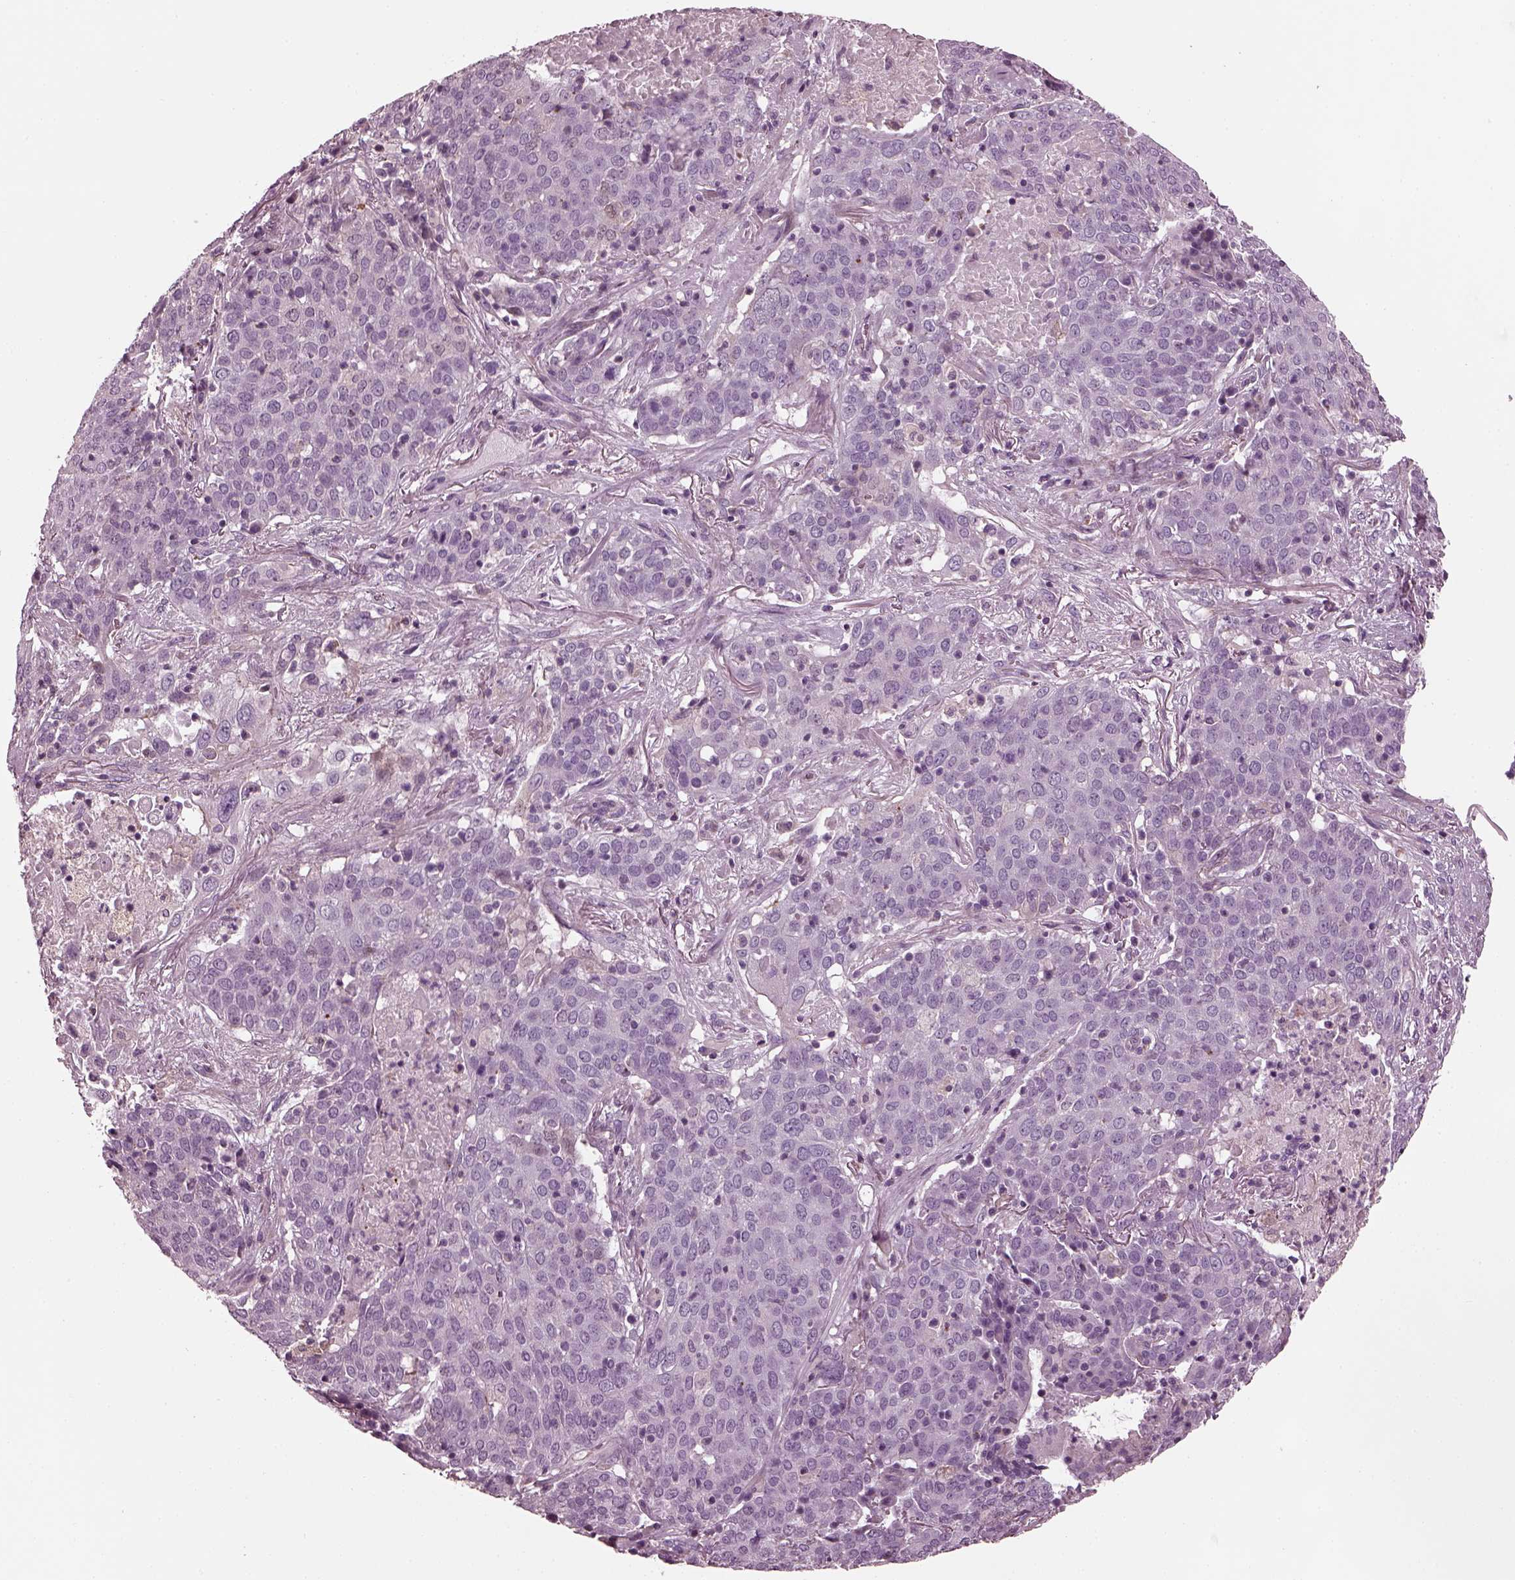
{"staining": {"intensity": "negative", "quantity": "none", "location": "none"}, "tissue": "lung cancer", "cell_type": "Tumor cells", "image_type": "cancer", "snomed": [{"axis": "morphology", "description": "Squamous cell carcinoma, NOS"}, {"axis": "topography", "description": "Lung"}], "caption": "This is an immunohistochemistry (IHC) micrograph of human lung cancer. There is no expression in tumor cells.", "gene": "GDF11", "patient": {"sex": "male", "age": 82}}